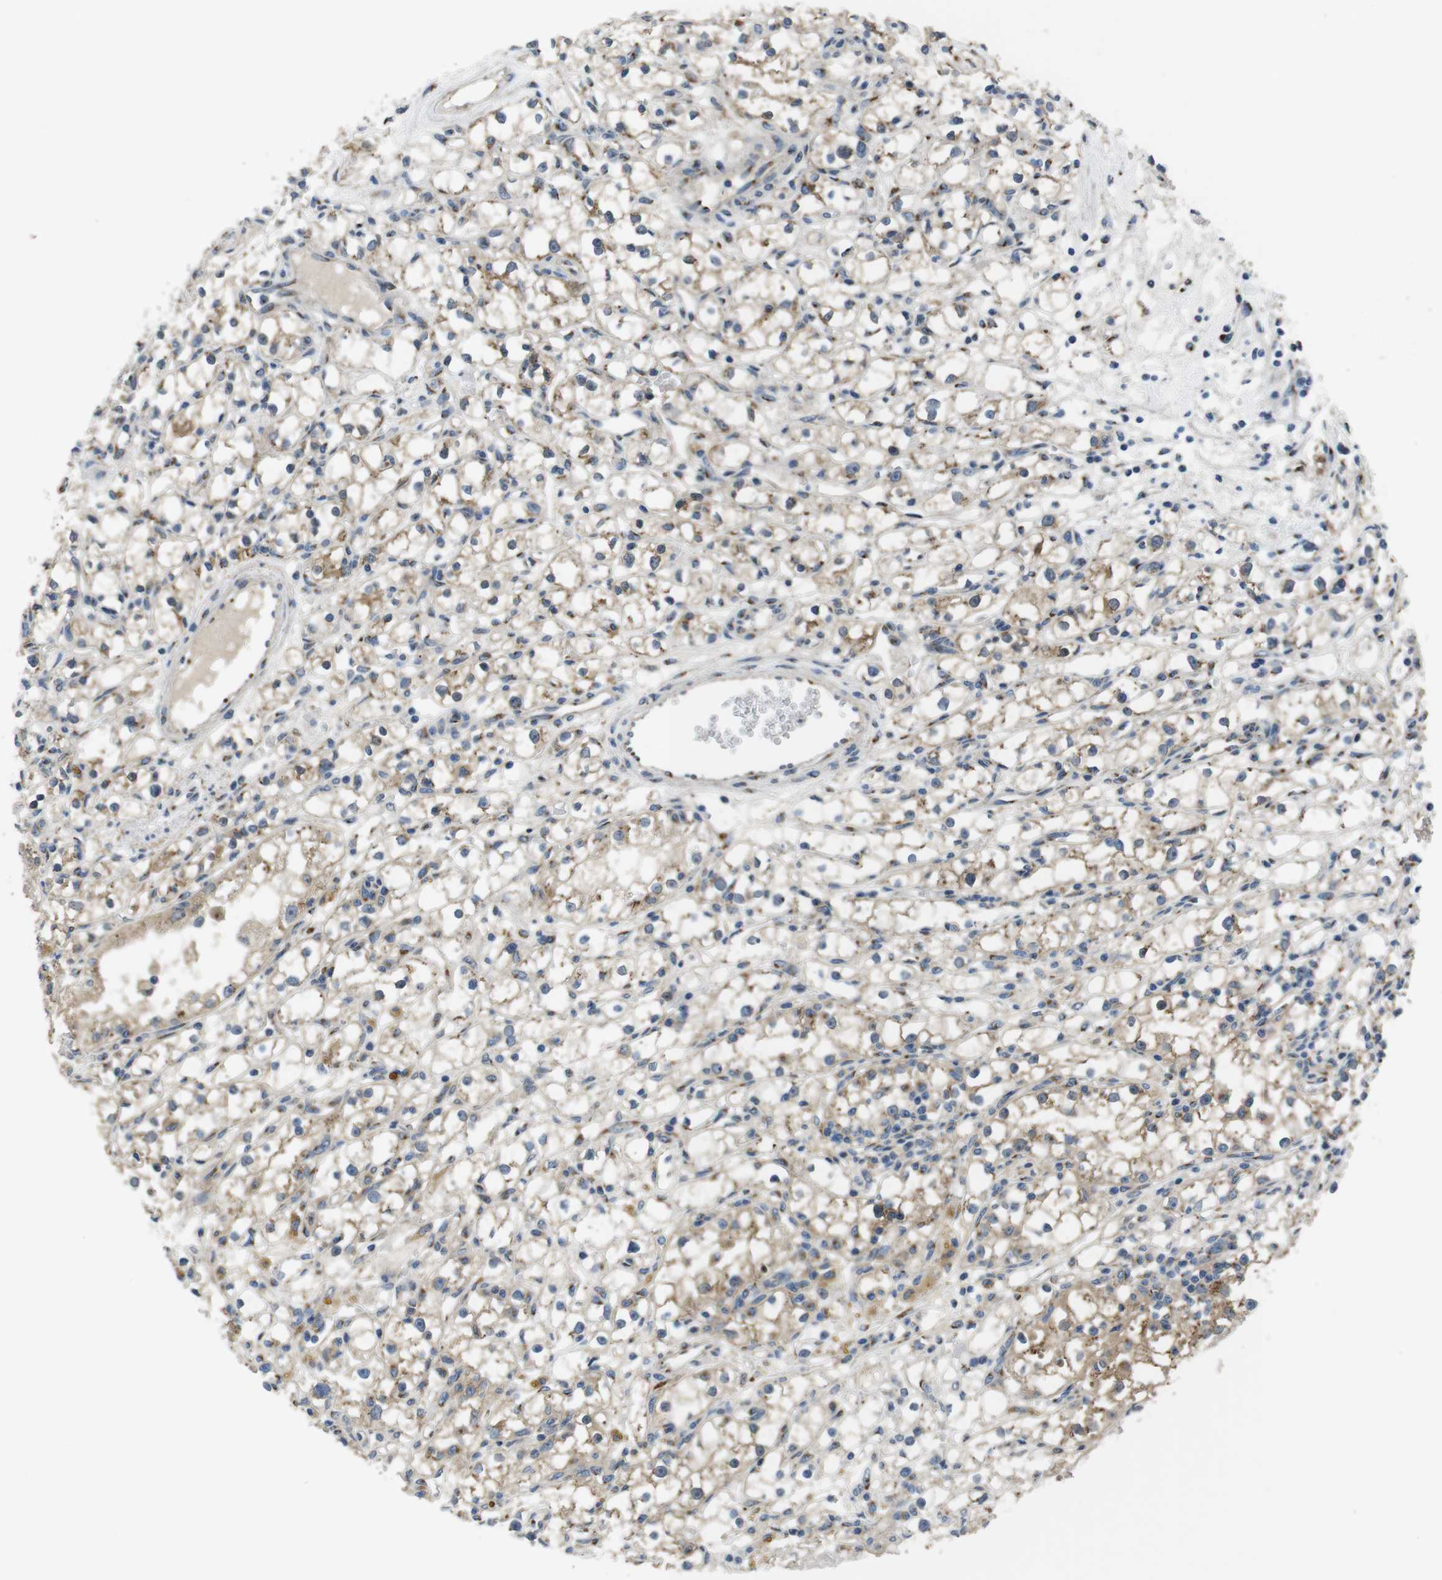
{"staining": {"intensity": "moderate", "quantity": "25%-75%", "location": "cytoplasmic/membranous"}, "tissue": "renal cancer", "cell_type": "Tumor cells", "image_type": "cancer", "snomed": [{"axis": "morphology", "description": "Adenocarcinoma, NOS"}, {"axis": "topography", "description": "Kidney"}], "caption": "Immunohistochemistry (IHC) histopathology image of renal cancer (adenocarcinoma) stained for a protein (brown), which displays medium levels of moderate cytoplasmic/membranous staining in approximately 25%-75% of tumor cells.", "gene": "RAB6A", "patient": {"sex": "male", "age": 56}}